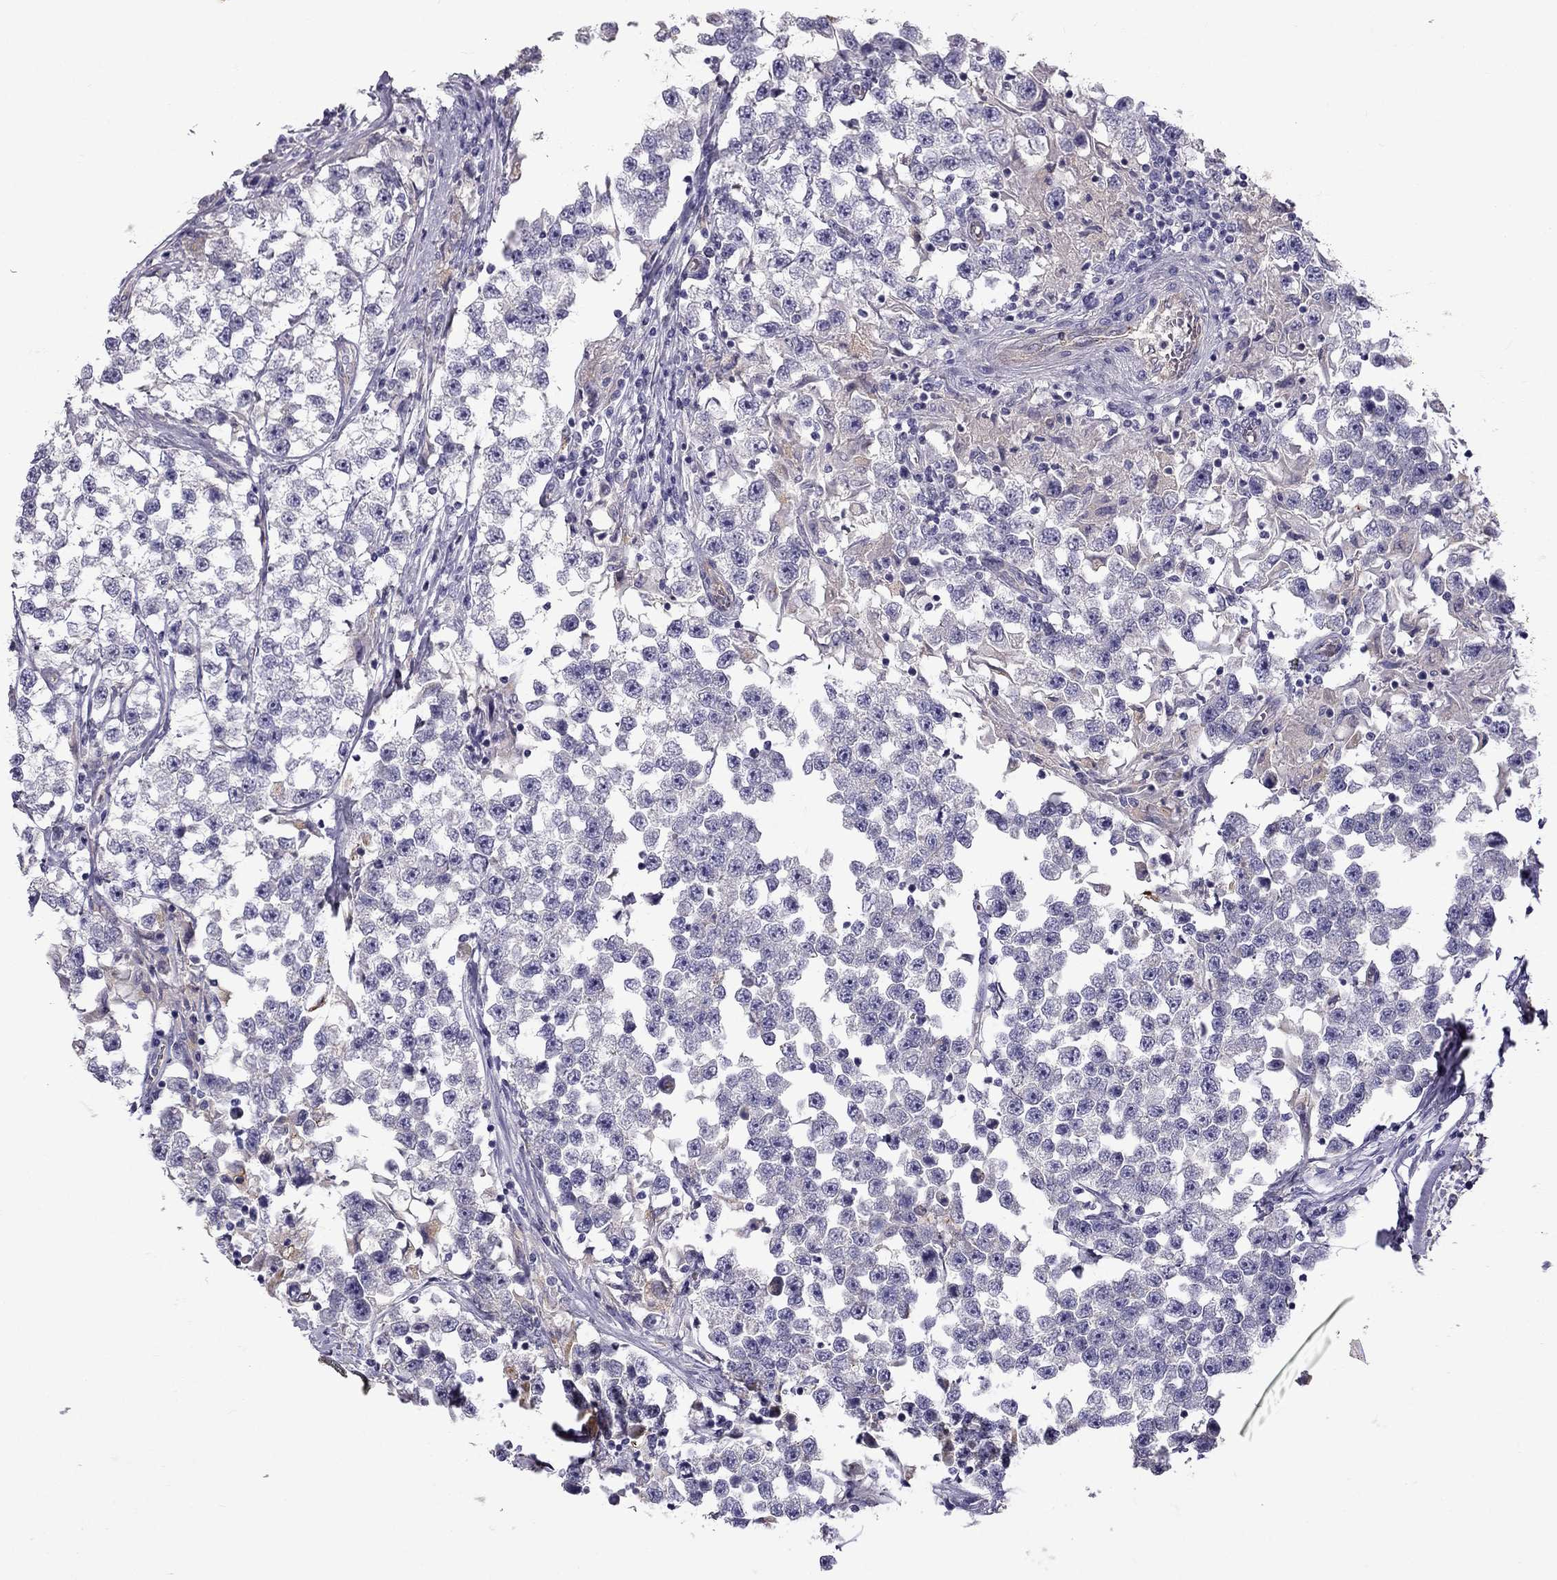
{"staining": {"intensity": "negative", "quantity": "none", "location": "none"}, "tissue": "testis cancer", "cell_type": "Tumor cells", "image_type": "cancer", "snomed": [{"axis": "morphology", "description": "Seminoma, NOS"}, {"axis": "topography", "description": "Testis"}], "caption": "Tumor cells show no significant positivity in testis cancer (seminoma).", "gene": "STOML3", "patient": {"sex": "male", "age": 46}}